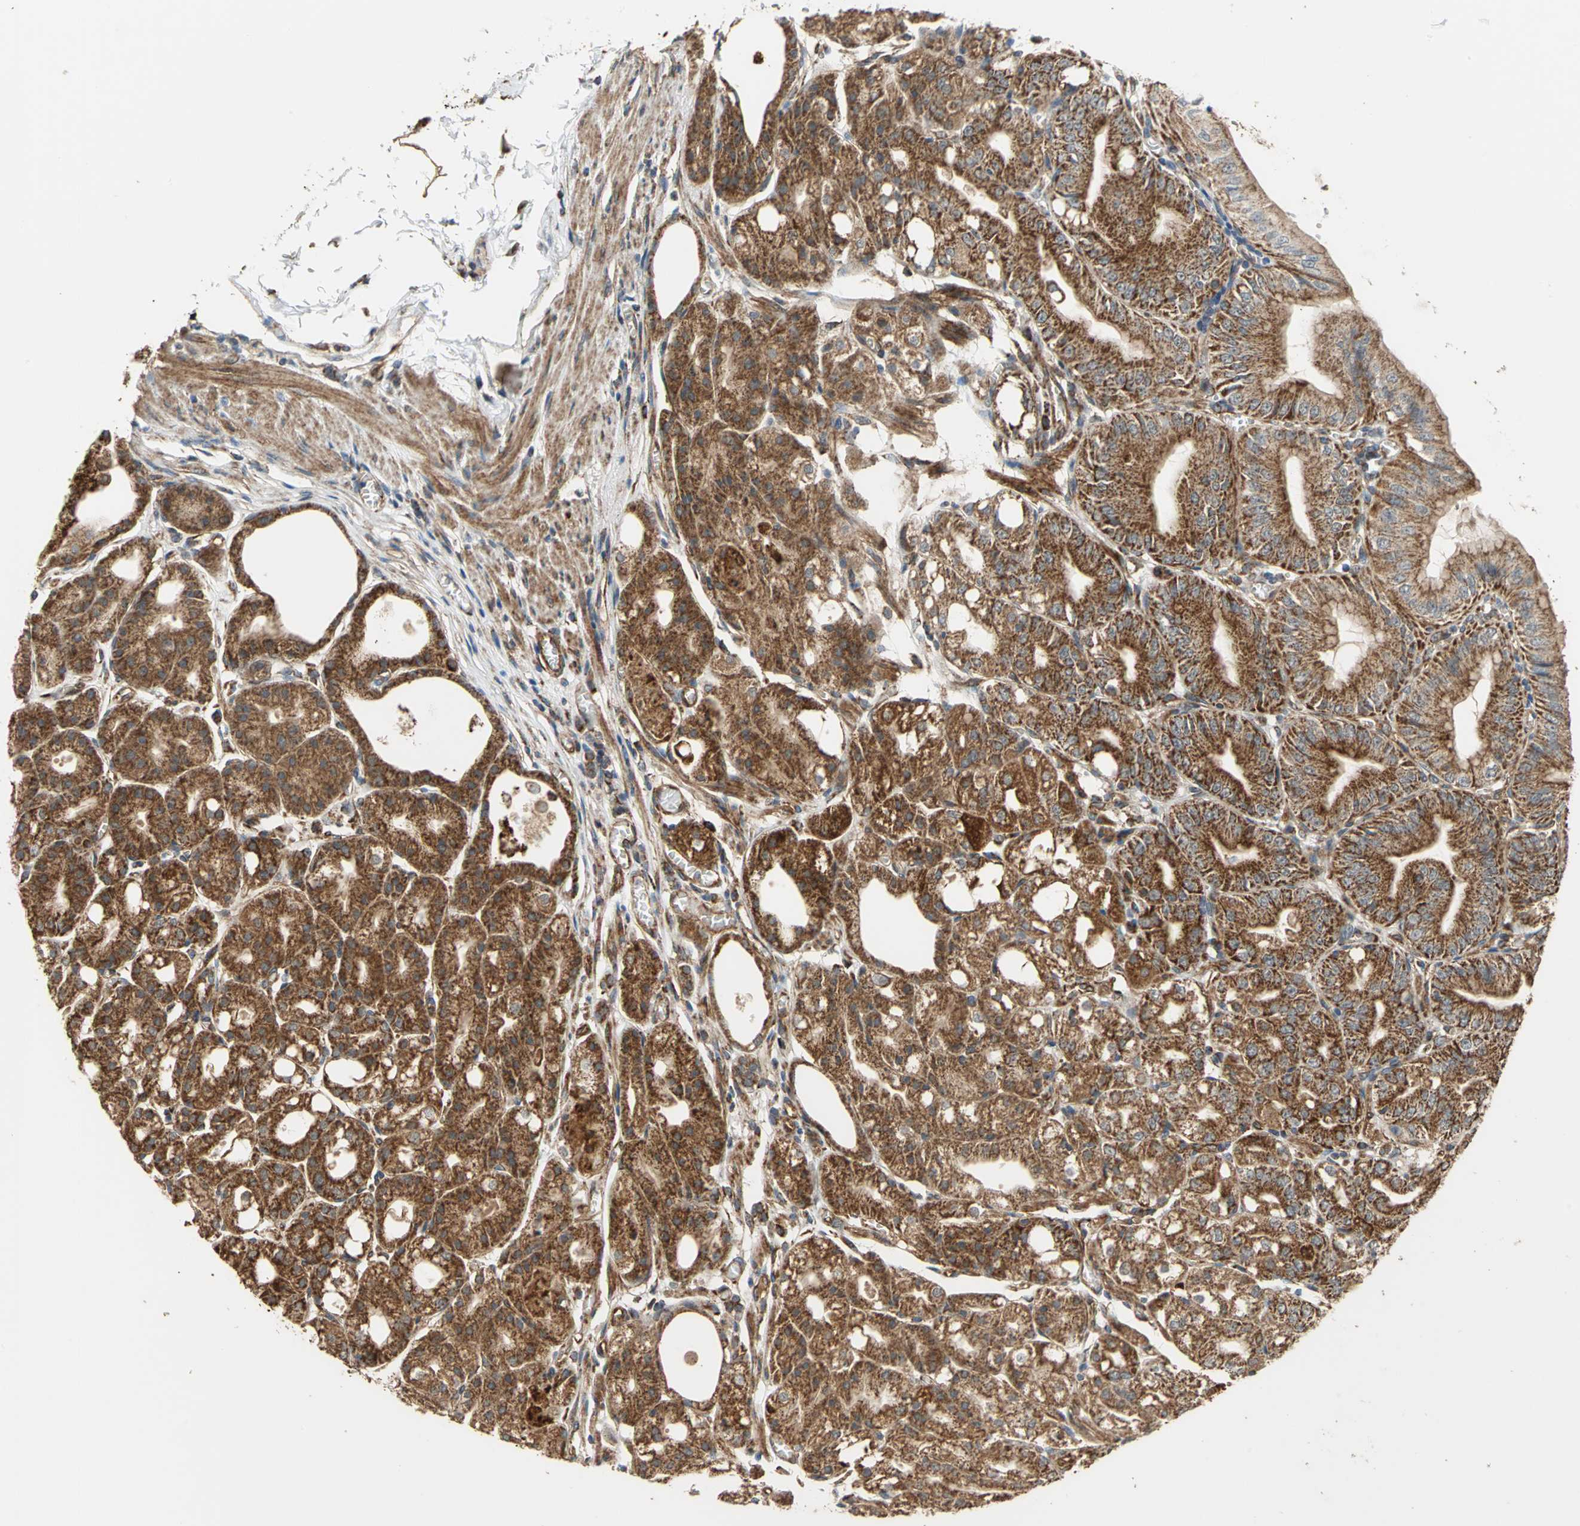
{"staining": {"intensity": "moderate", "quantity": ">75%", "location": "cytoplasmic/membranous"}, "tissue": "stomach", "cell_type": "Glandular cells", "image_type": "normal", "snomed": [{"axis": "morphology", "description": "Normal tissue, NOS"}, {"axis": "topography", "description": "Stomach, lower"}], "caption": "Protein analysis of unremarkable stomach displays moderate cytoplasmic/membranous positivity in about >75% of glandular cells.", "gene": "MRPS22", "patient": {"sex": "male", "age": 71}}